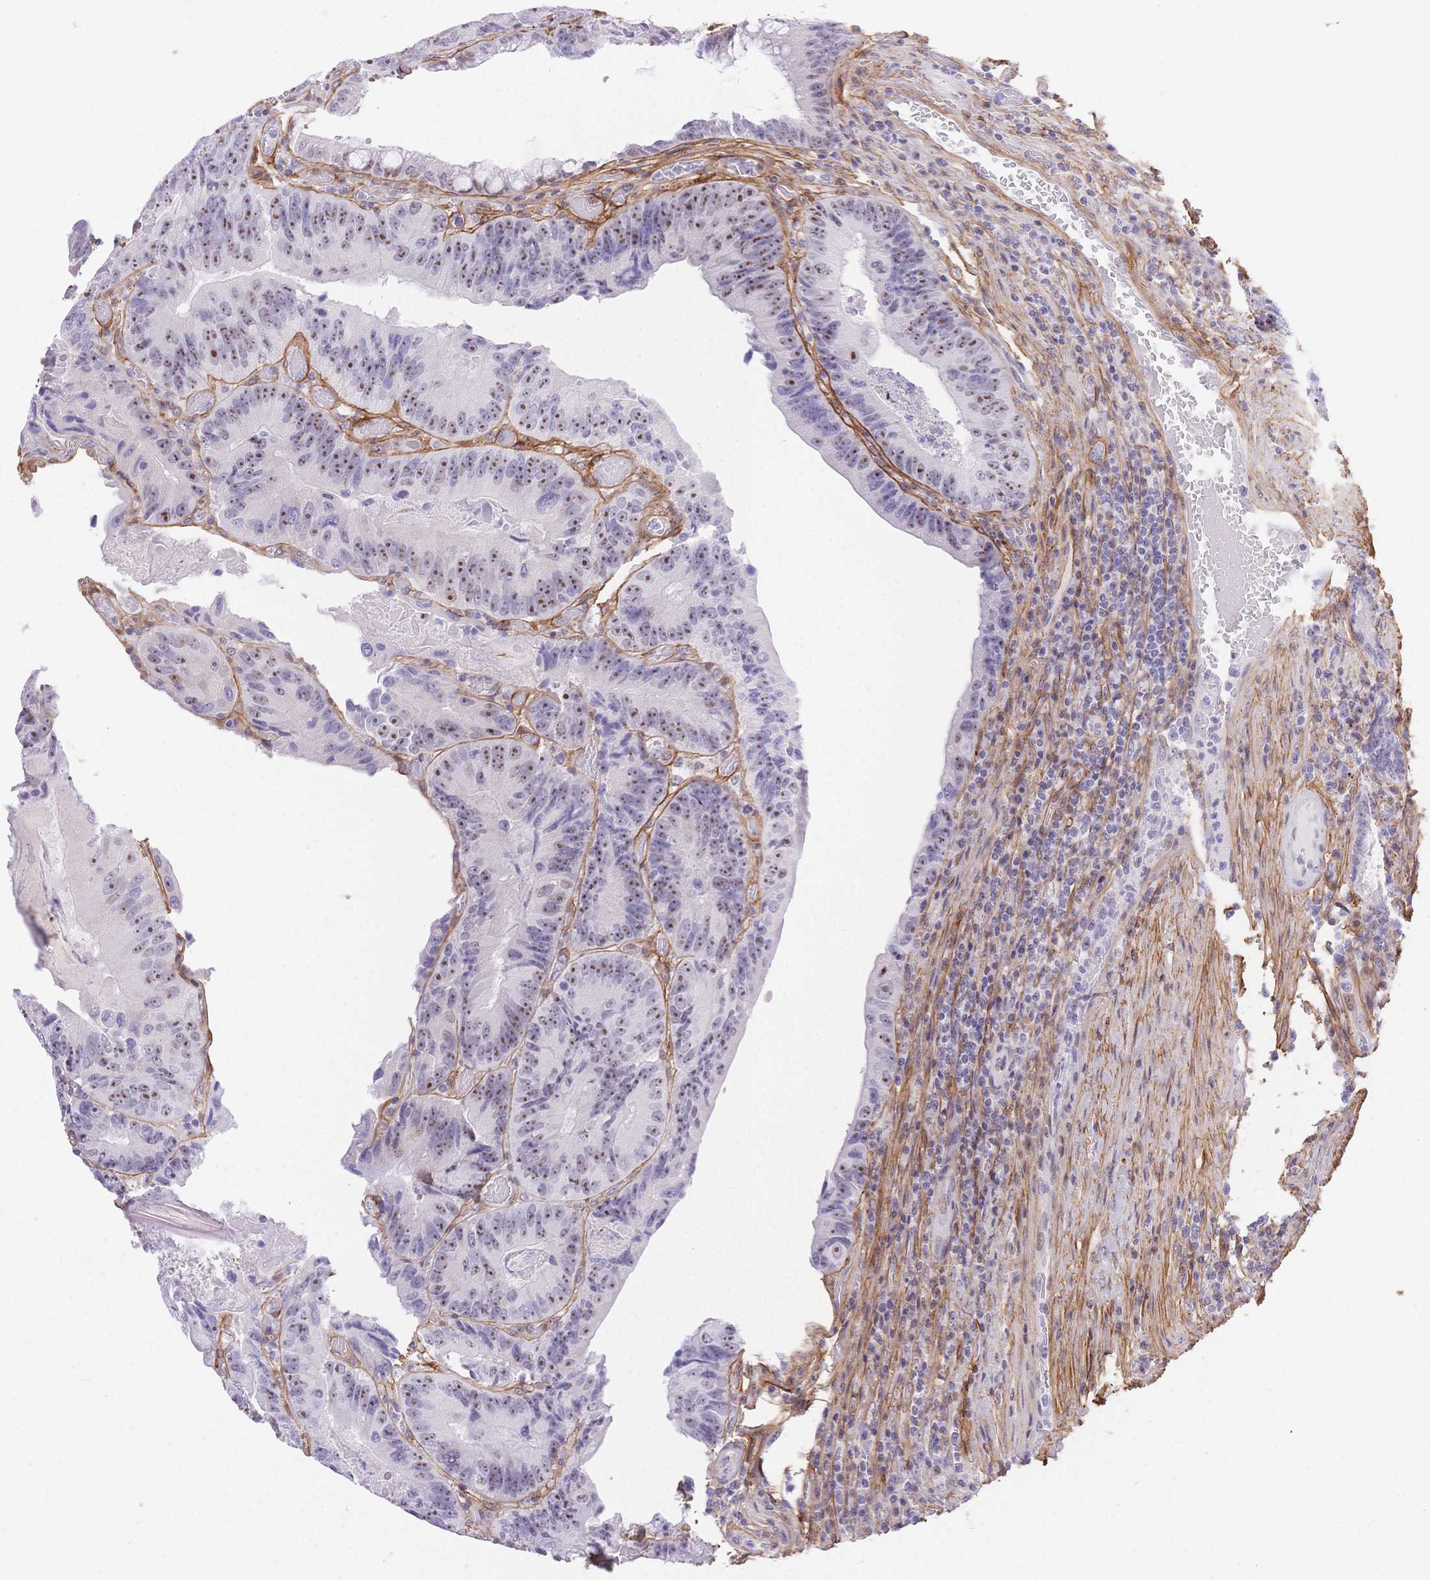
{"staining": {"intensity": "moderate", "quantity": "25%-75%", "location": "nuclear"}, "tissue": "colorectal cancer", "cell_type": "Tumor cells", "image_type": "cancer", "snomed": [{"axis": "morphology", "description": "Adenocarcinoma, NOS"}, {"axis": "topography", "description": "Colon"}], "caption": "Colorectal cancer (adenocarcinoma) stained for a protein (brown) reveals moderate nuclear positive positivity in approximately 25%-75% of tumor cells.", "gene": "PDZD2", "patient": {"sex": "female", "age": 86}}